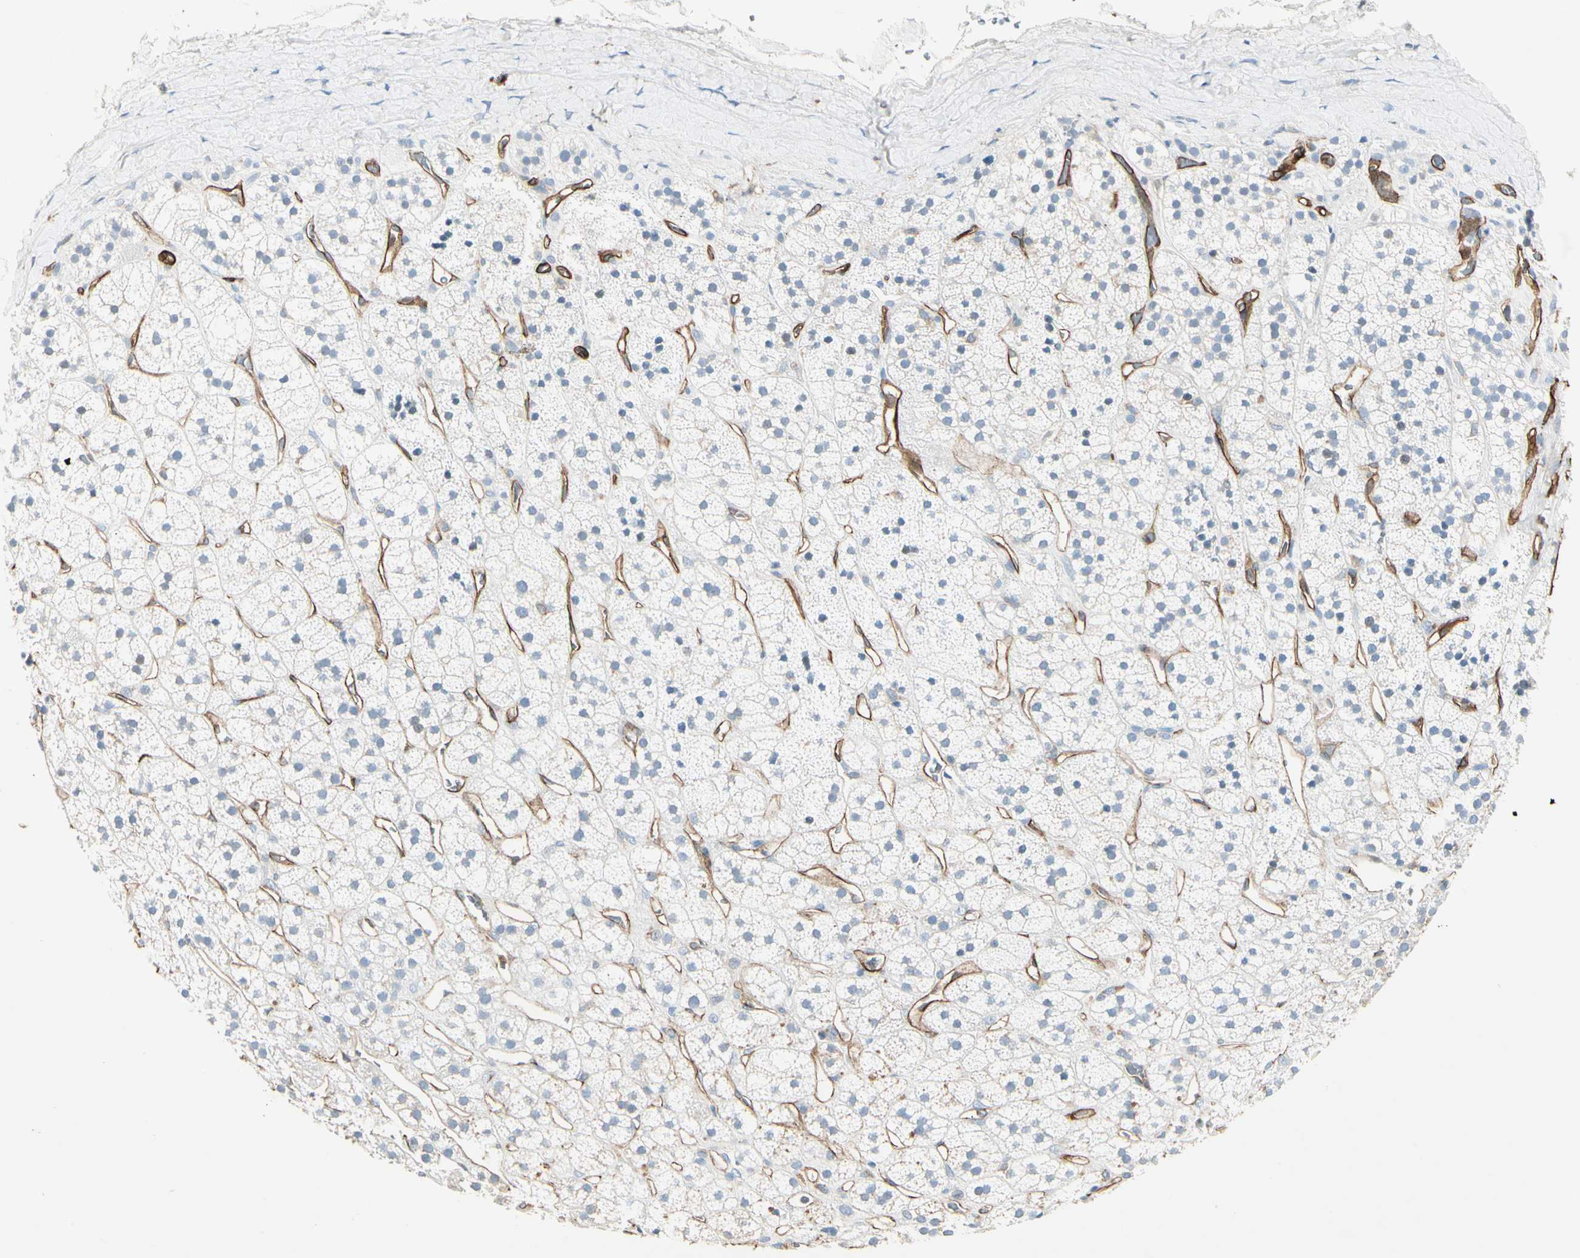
{"staining": {"intensity": "negative", "quantity": "none", "location": "none"}, "tissue": "adrenal gland", "cell_type": "Glandular cells", "image_type": "normal", "snomed": [{"axis": "morphology", "description": "Normal tissue, NOS"}, {"axis": "topography", "description": "Adrenal gland"}], "caption": "This image is of unremarkable adrenal gland stained with IHC to label a protein in brown with the nuclei are counter-stained blue. There is no positivity in glandular cells. The staining is performed using DAB brown chromogen with nuclei counter-stained in using hematoxylin.", "gene": "CD93", "patient": {"sex": "male", "age": 56}}